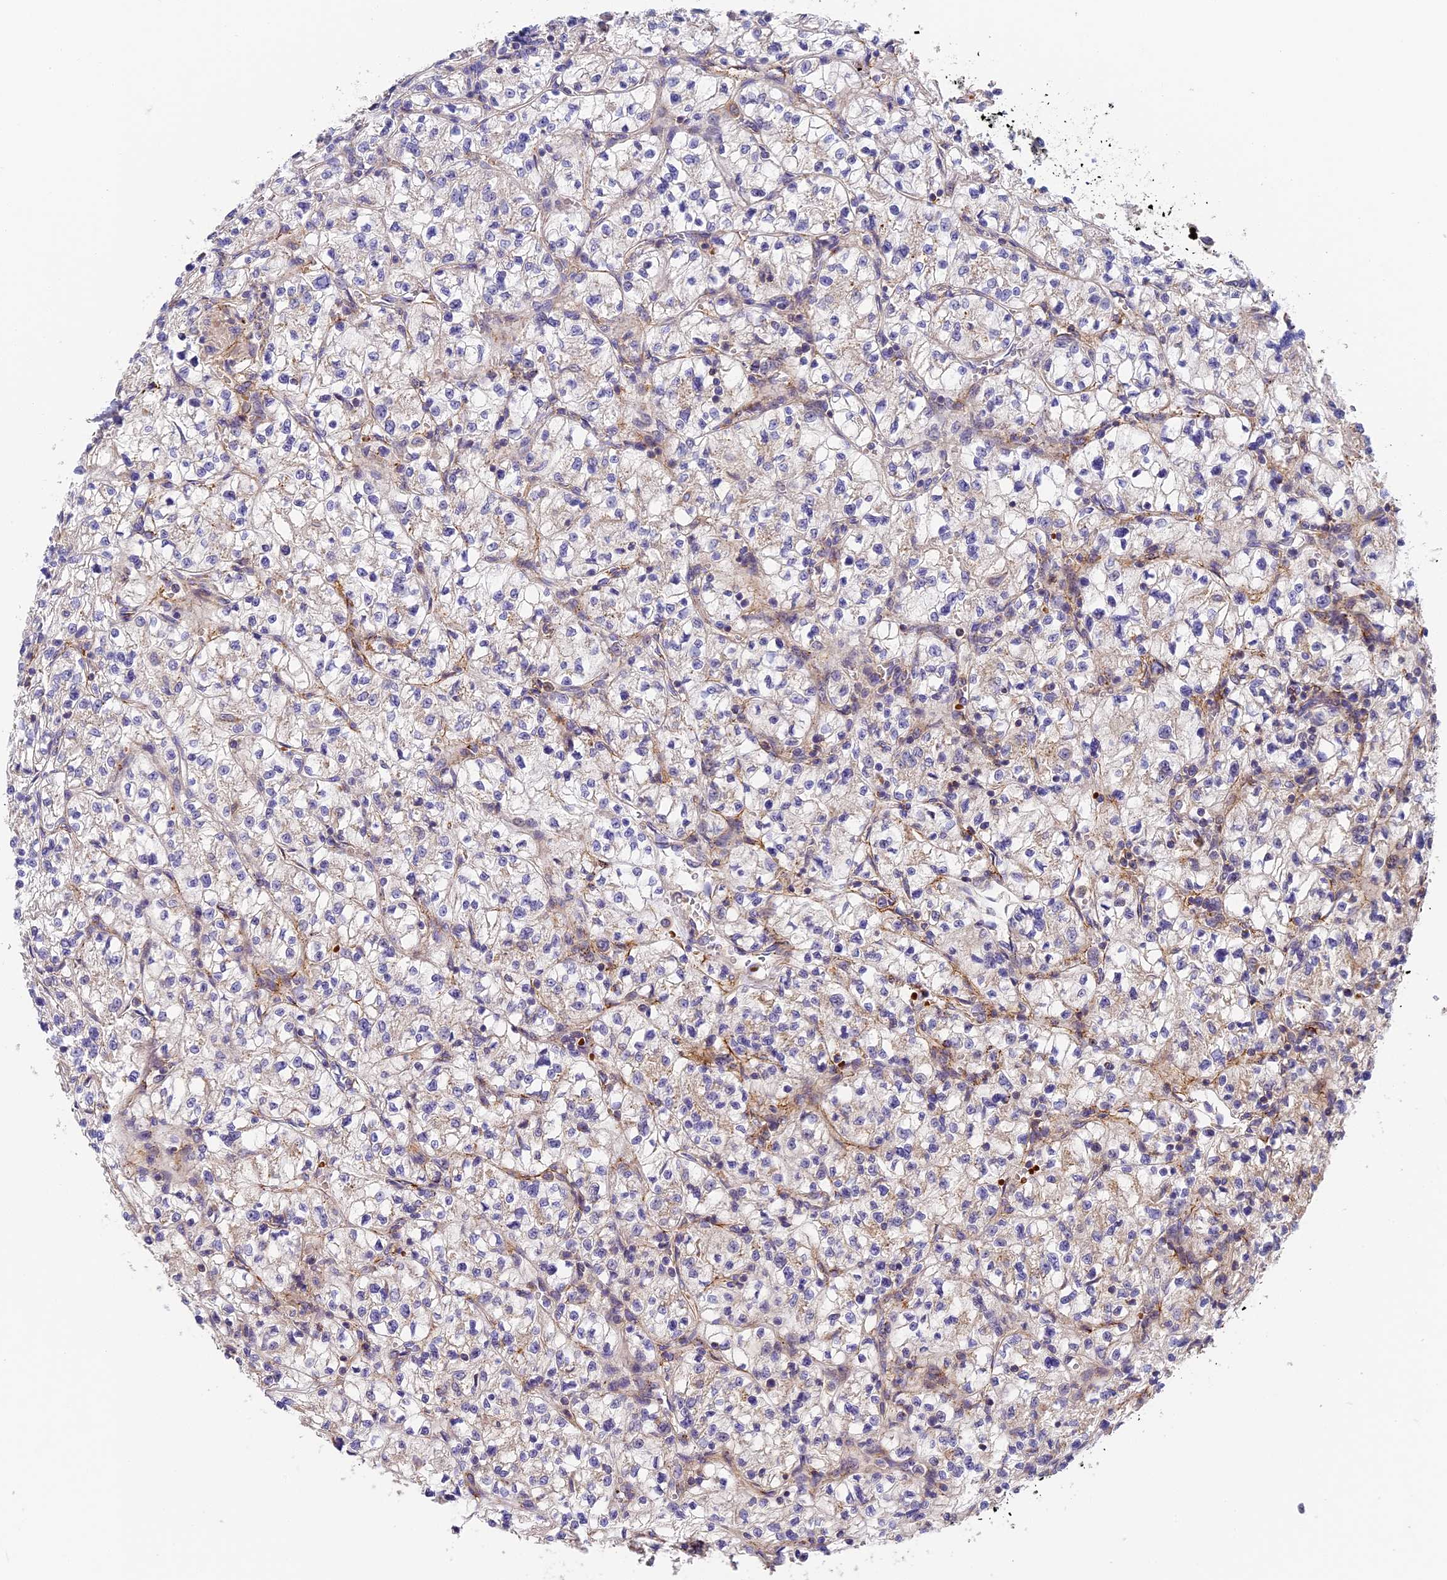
{"staining": {"intensity": "negative", "quantity": "none", "location": "none"}, "tissue": "renal cancer", "cell_type": "Tumor cells", "image_type": "cancer", "snomed": [{"axis": "morphology", "description": "Adenocarcinoma, NOS"}, {"axis": "topography", "description": "Kidney"}], "caption": "This is a image of IHC staining of renal cancer (adenocarcinoma), which shows no positivity in tumor cells.", "gene": "MISP3", "patient": {"sex": "female", "age": 64}}